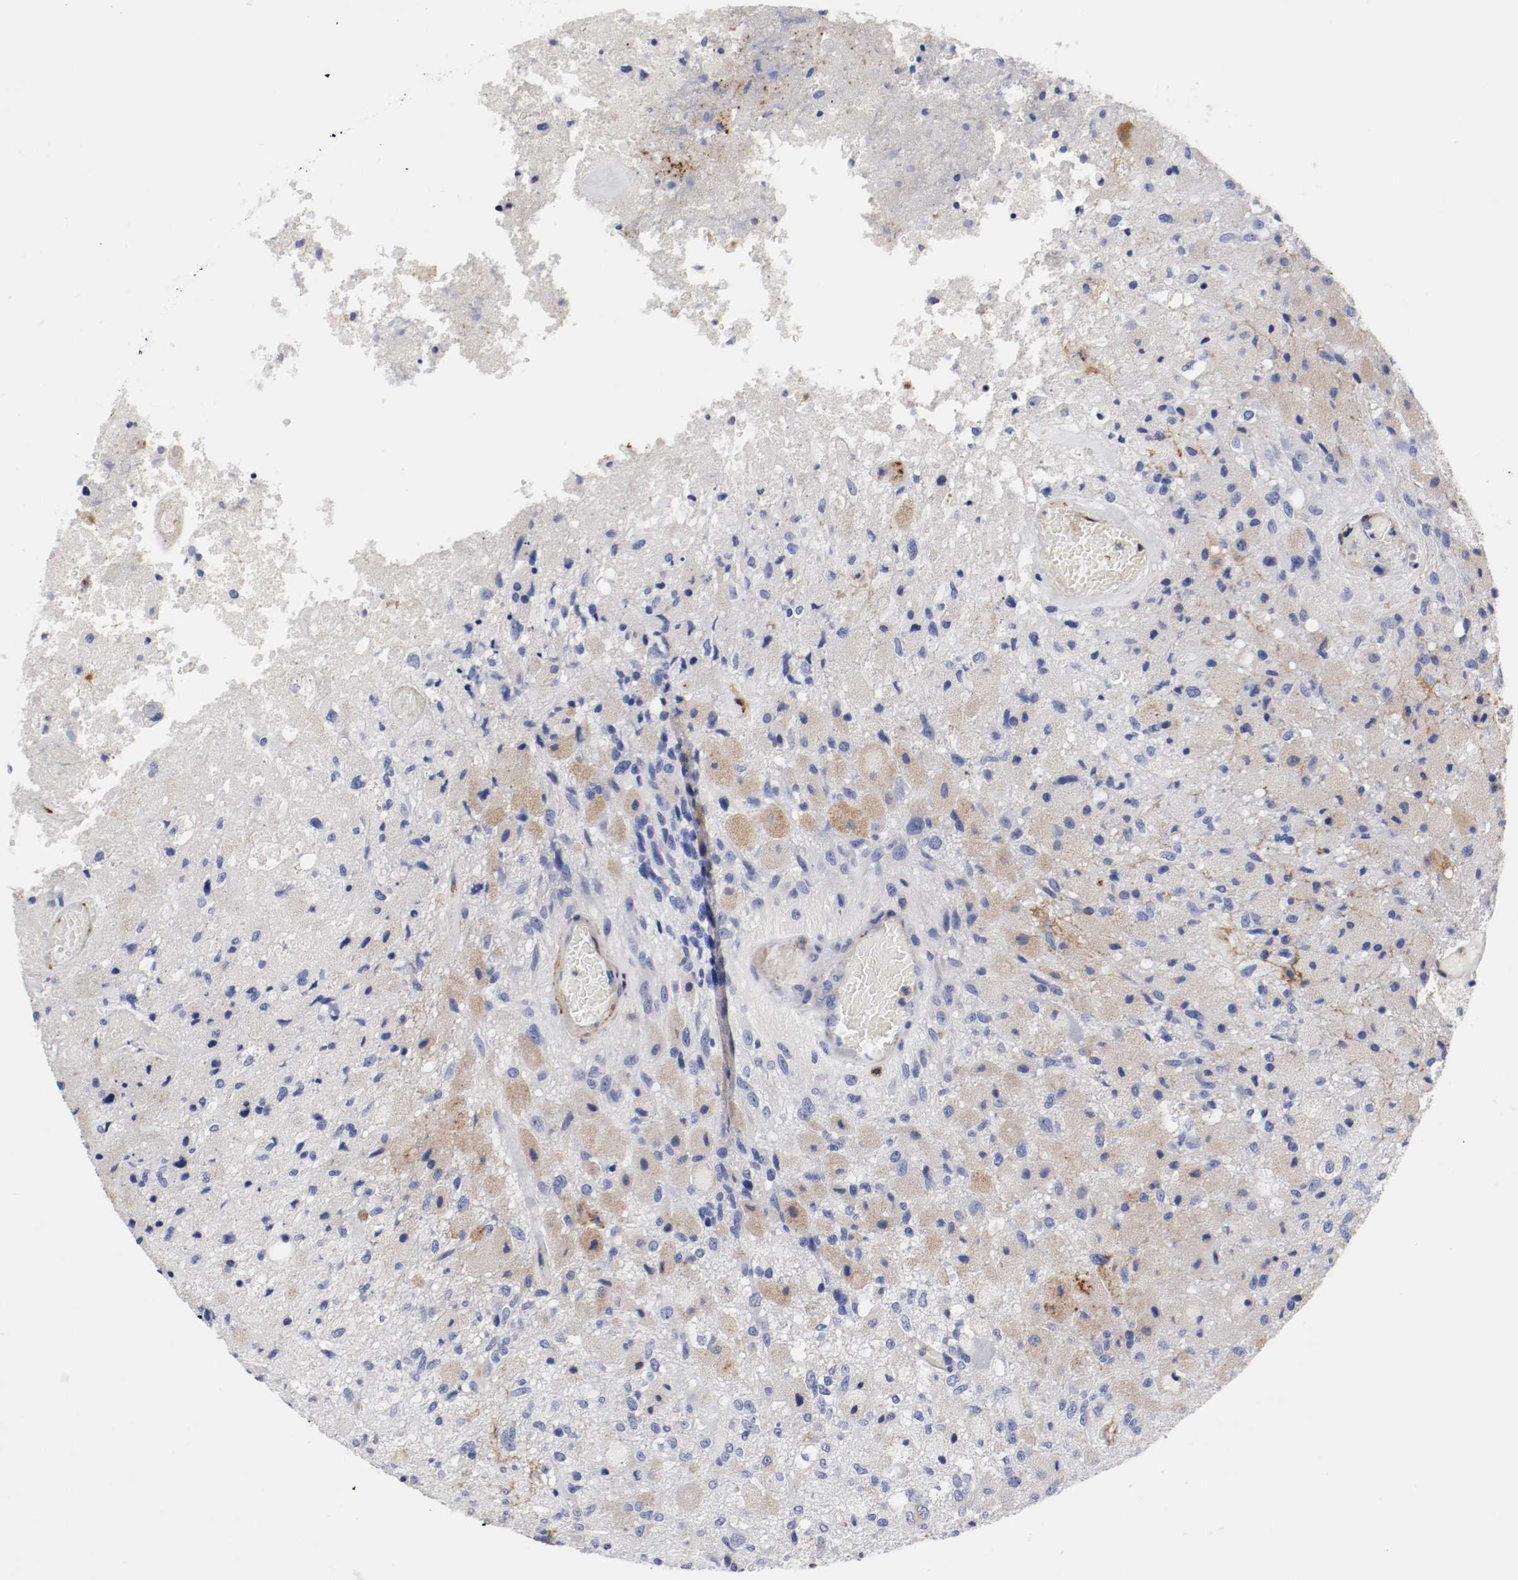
{"staining": {"intensity": "weak", "quantity": "<25%", "location": "cytoplasmic/membranous"}, "tissue": "glioma", "cell_type": "Tumor cells", "image_type": "cancer", "snomed": [{"axis": "morphology", "description": "Normal tissue, NOS"}, {"axis": "morphology", "description": "Glioma, malignant, High grade"}, {"axis": "topography", "description": "Cerebral cortex"}], "caption": "An immunohistochemistry histopathology image of glioma is shown. There is no staining in tumor cells of glioma.", "gene": "IFITM1", "patient": {"sex": "male", "age": 77}}